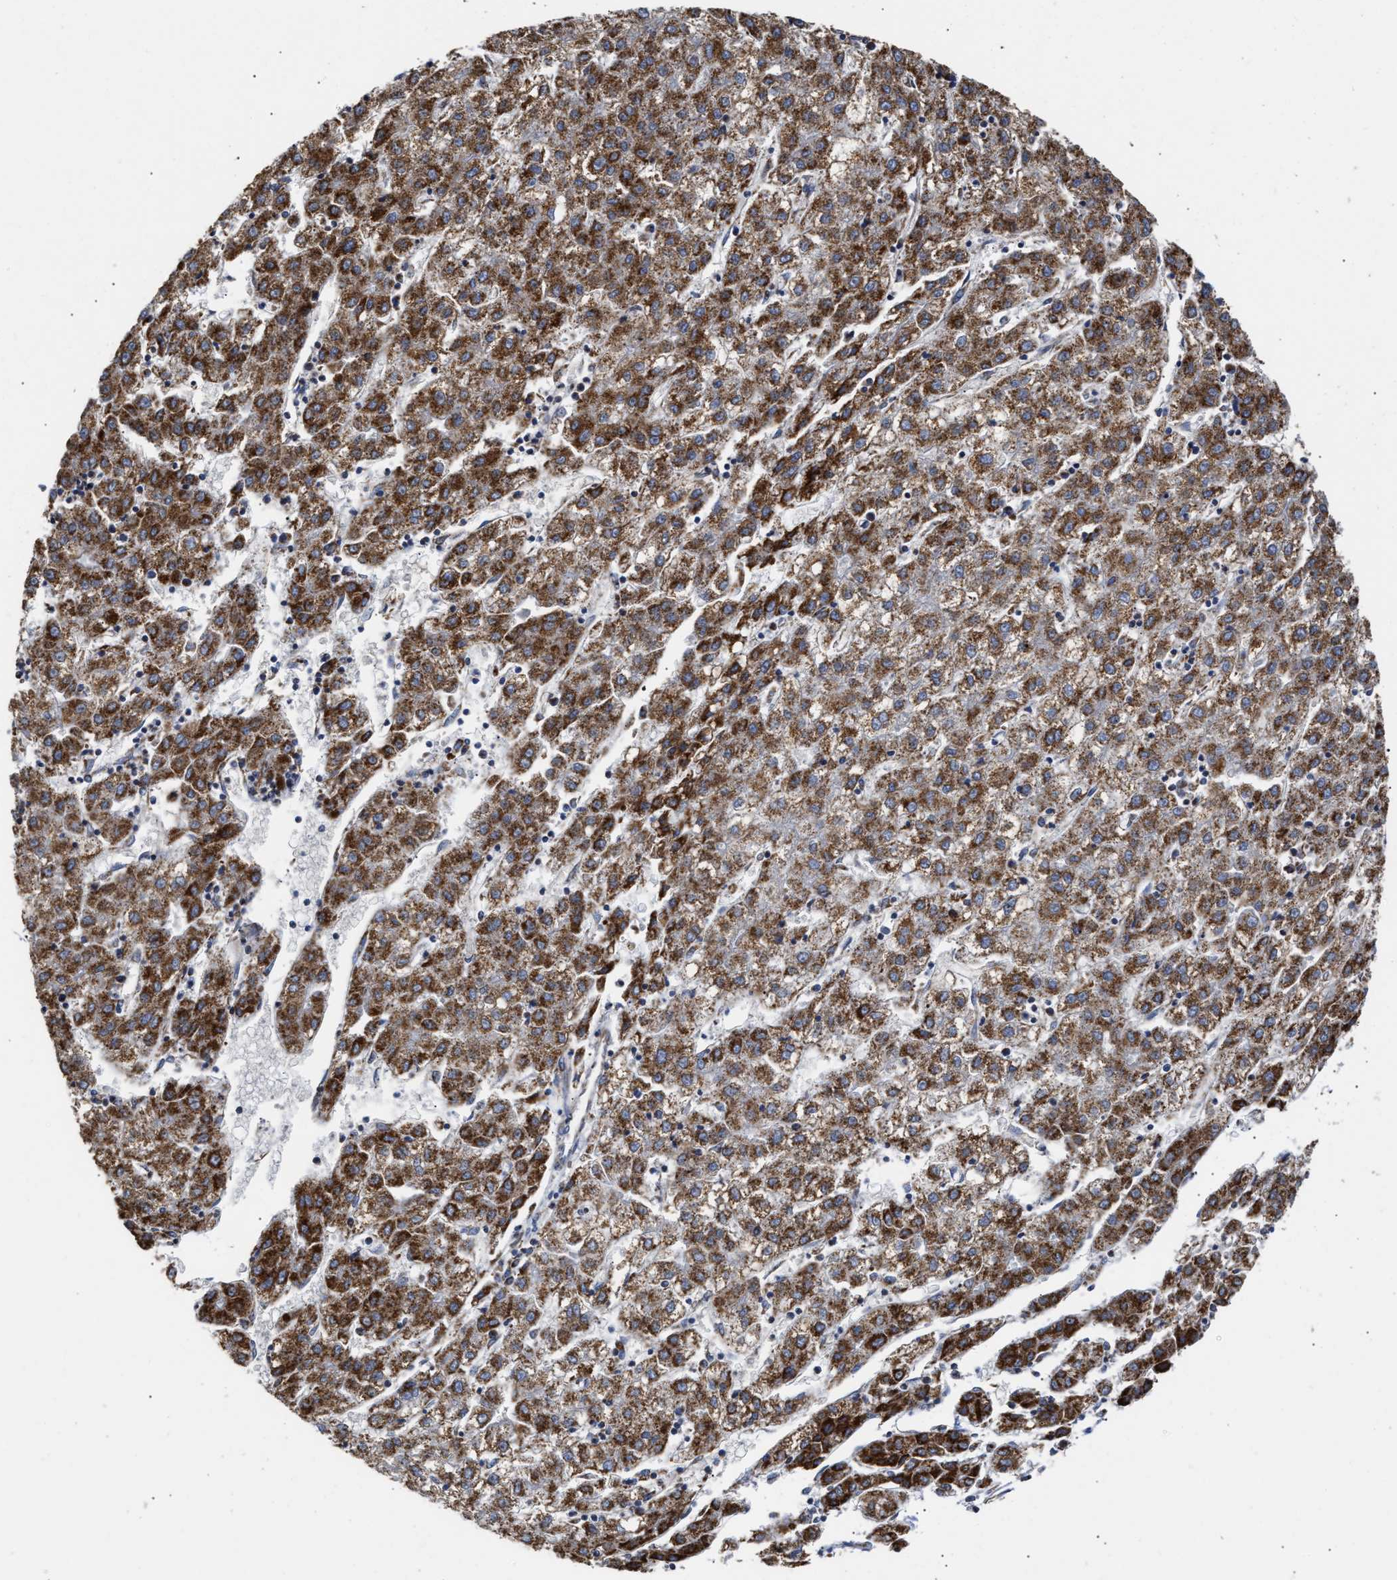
{"staining": {"intensity": "strong", "quantity": ">75%", "location": "cytoplasmic/membranous"}, "tissue": "liver cancer", "cell_type": "Tumor cells", "image_type": "cancer", "snomed": [{"axis": "morphology", "description": "Carcinoma, Hepatocellular, NOS"}, {"axis": "topography", "description": "Liver"}], "caption": "Immunohistochemical staining of human liver cancer (hepatocellular carcinoma) displays strong cytoplasmic/membranous protein staining in about >75% of tumor cells. (brown staining indicates protein expression, while blue staining denotes nuclei).", "gene": "MALSU1", "patient": {"sex": "male", "age": 72}}